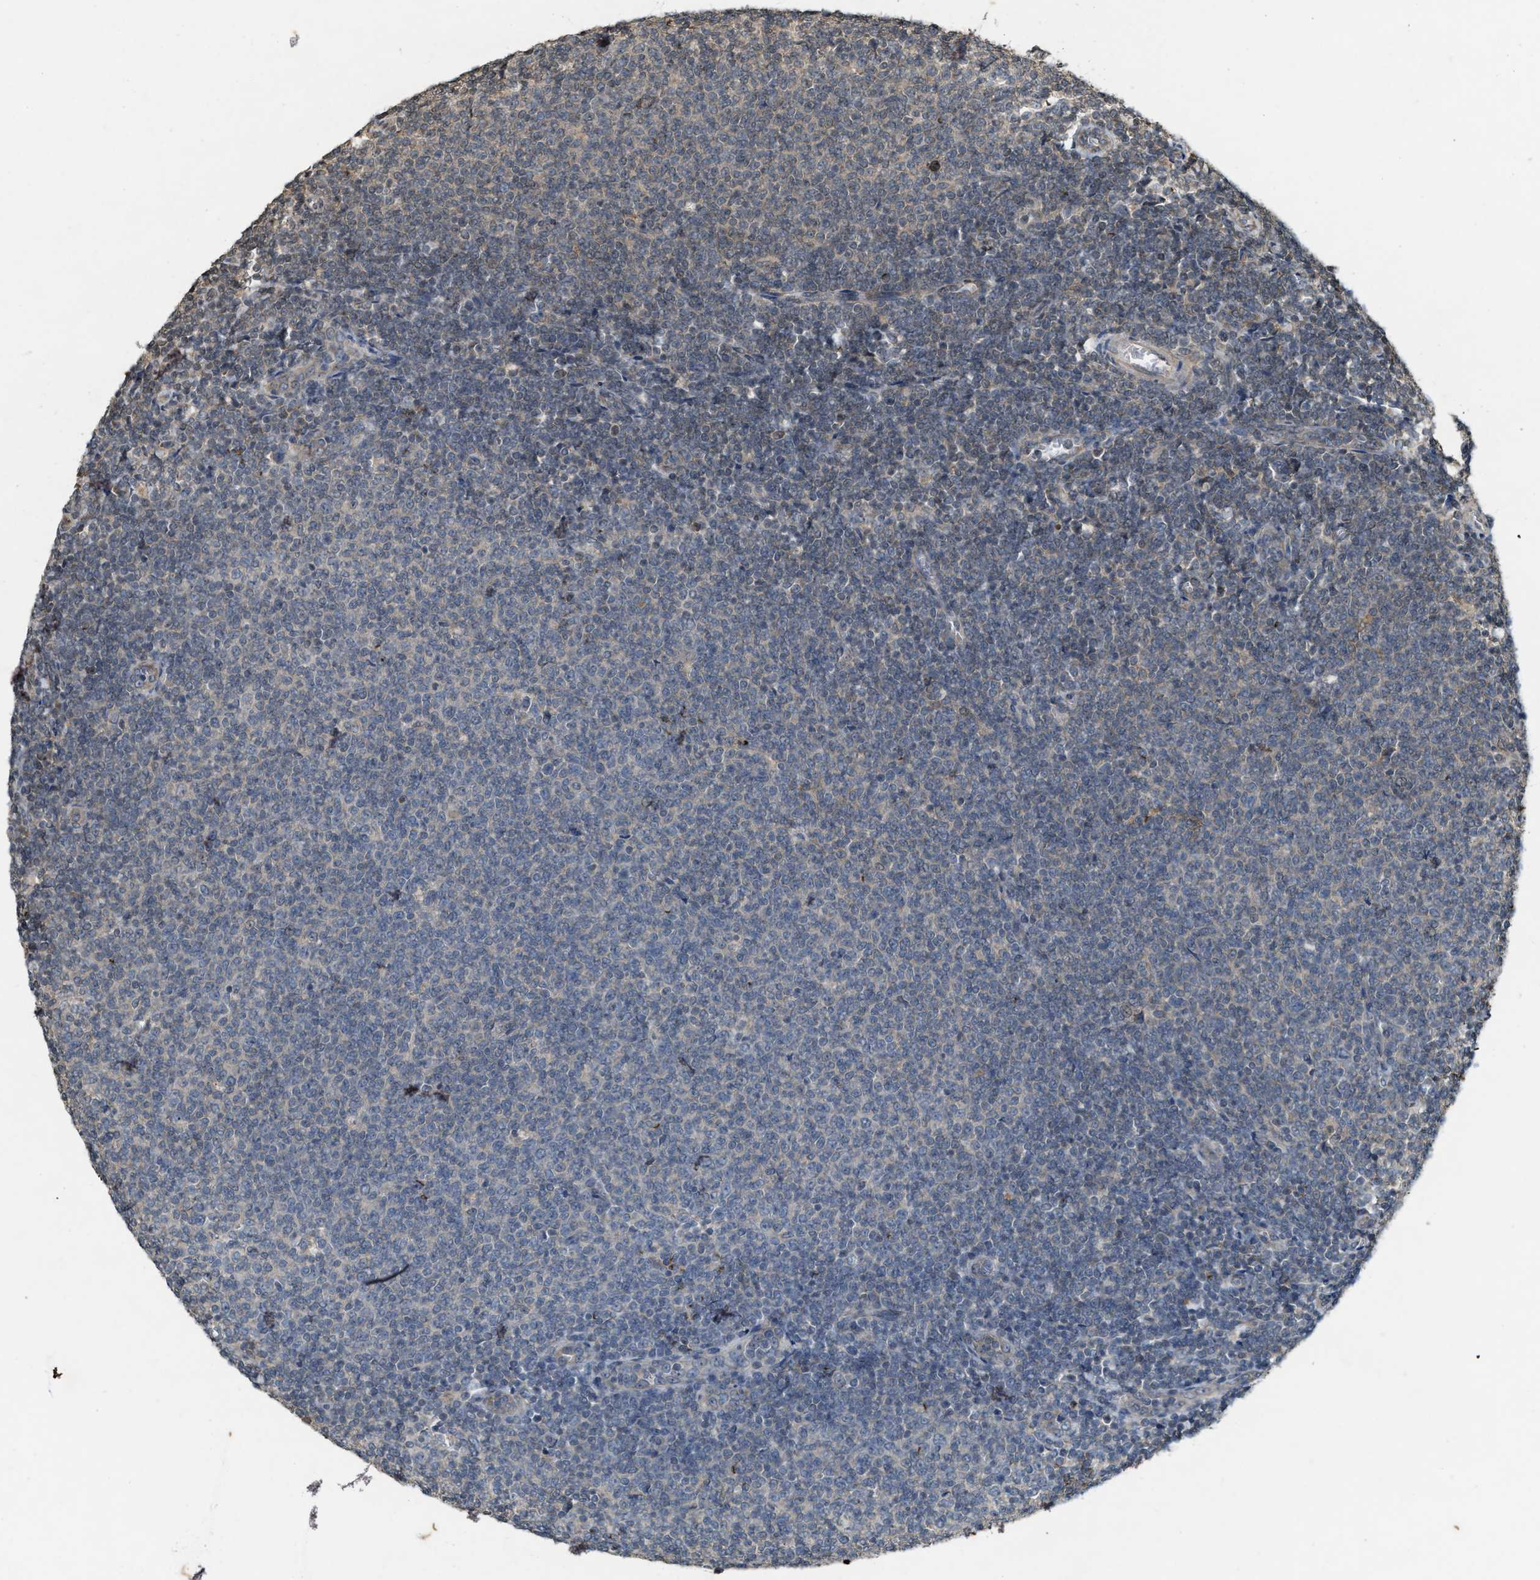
{"staining": {"intensity": "weak", "quantity": "<25%", "location": "cytoplasmic/membranous"}, "tissue": "lymphoma", "cell_type": "Tumor cells", "image_type": "cancer", "snomed": [{"axis": "morphology", "description": "Malignant lymphoma, non-Hodgkin's type, Low grade"}, {"axis": "topography", "description": "Lymph node"}], "caption": "Malignant lymphoma, non-Hodgkin's type (low-grade) stained for a protein using immunohistochemistry (IHC) reveals no expression tumor cells.", "gene": "KIF21A", "patient": {"sex": "male", "age": 66}}